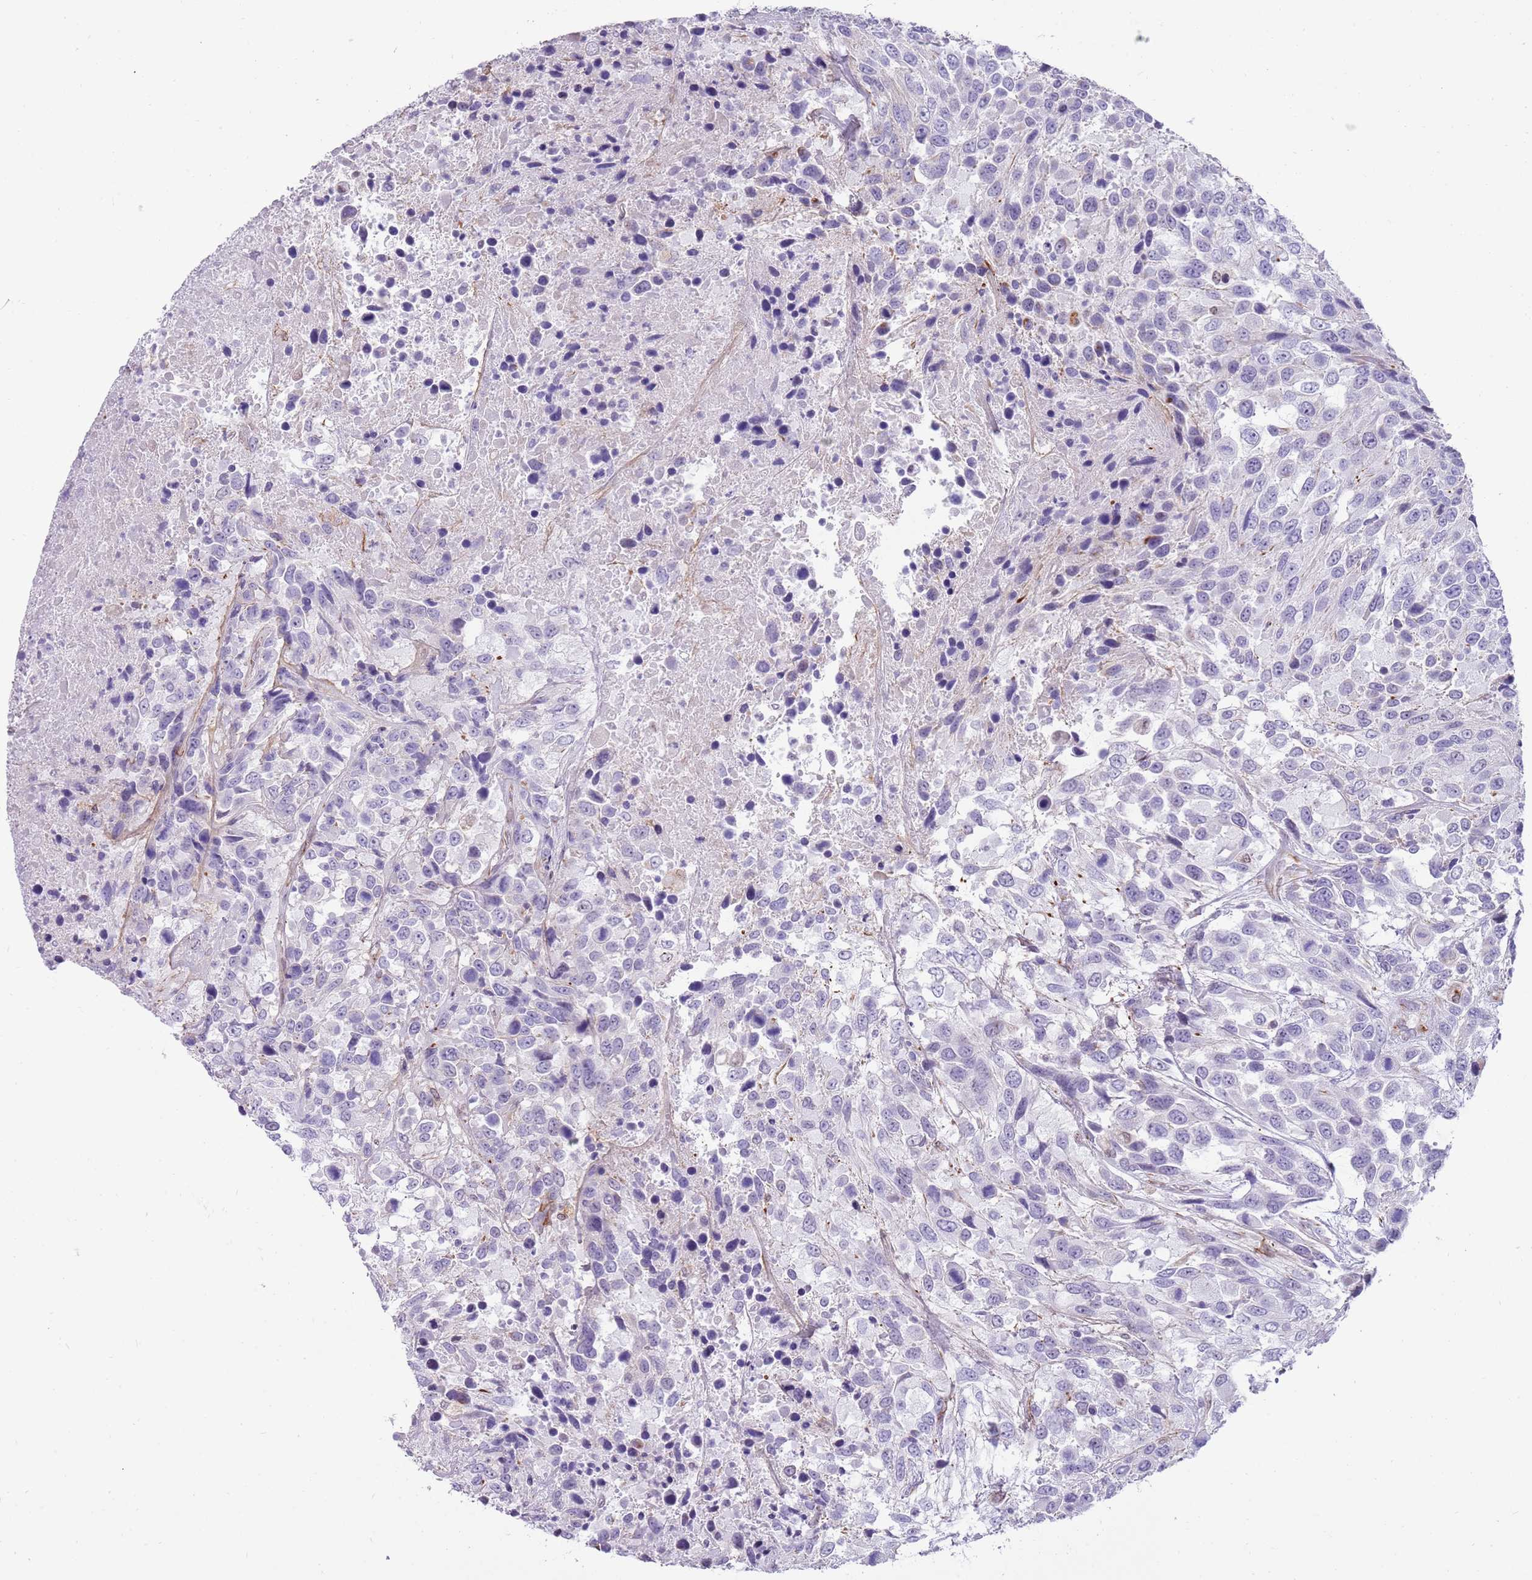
{"staining": {"intensity": "negative", "quantity": "none", "location": "none"}, "tissue": "urothelial cancer", "cell_type": "Tumor cells", "image_type": "cancer", "snomed": [{"axis": "morphology", "description": "Urothelial carcinoma, High grade"}, {"axis": "topography", "description": "Urinary bladder"}], "caption": "DAB (3,3'-diaminobenzidine) immunohistochemical staining of urothelial cancer demonstrates no significant staining in tumor cells.", "gene": "NBPF3", "patient": {"sex": "female", "age": 70}}